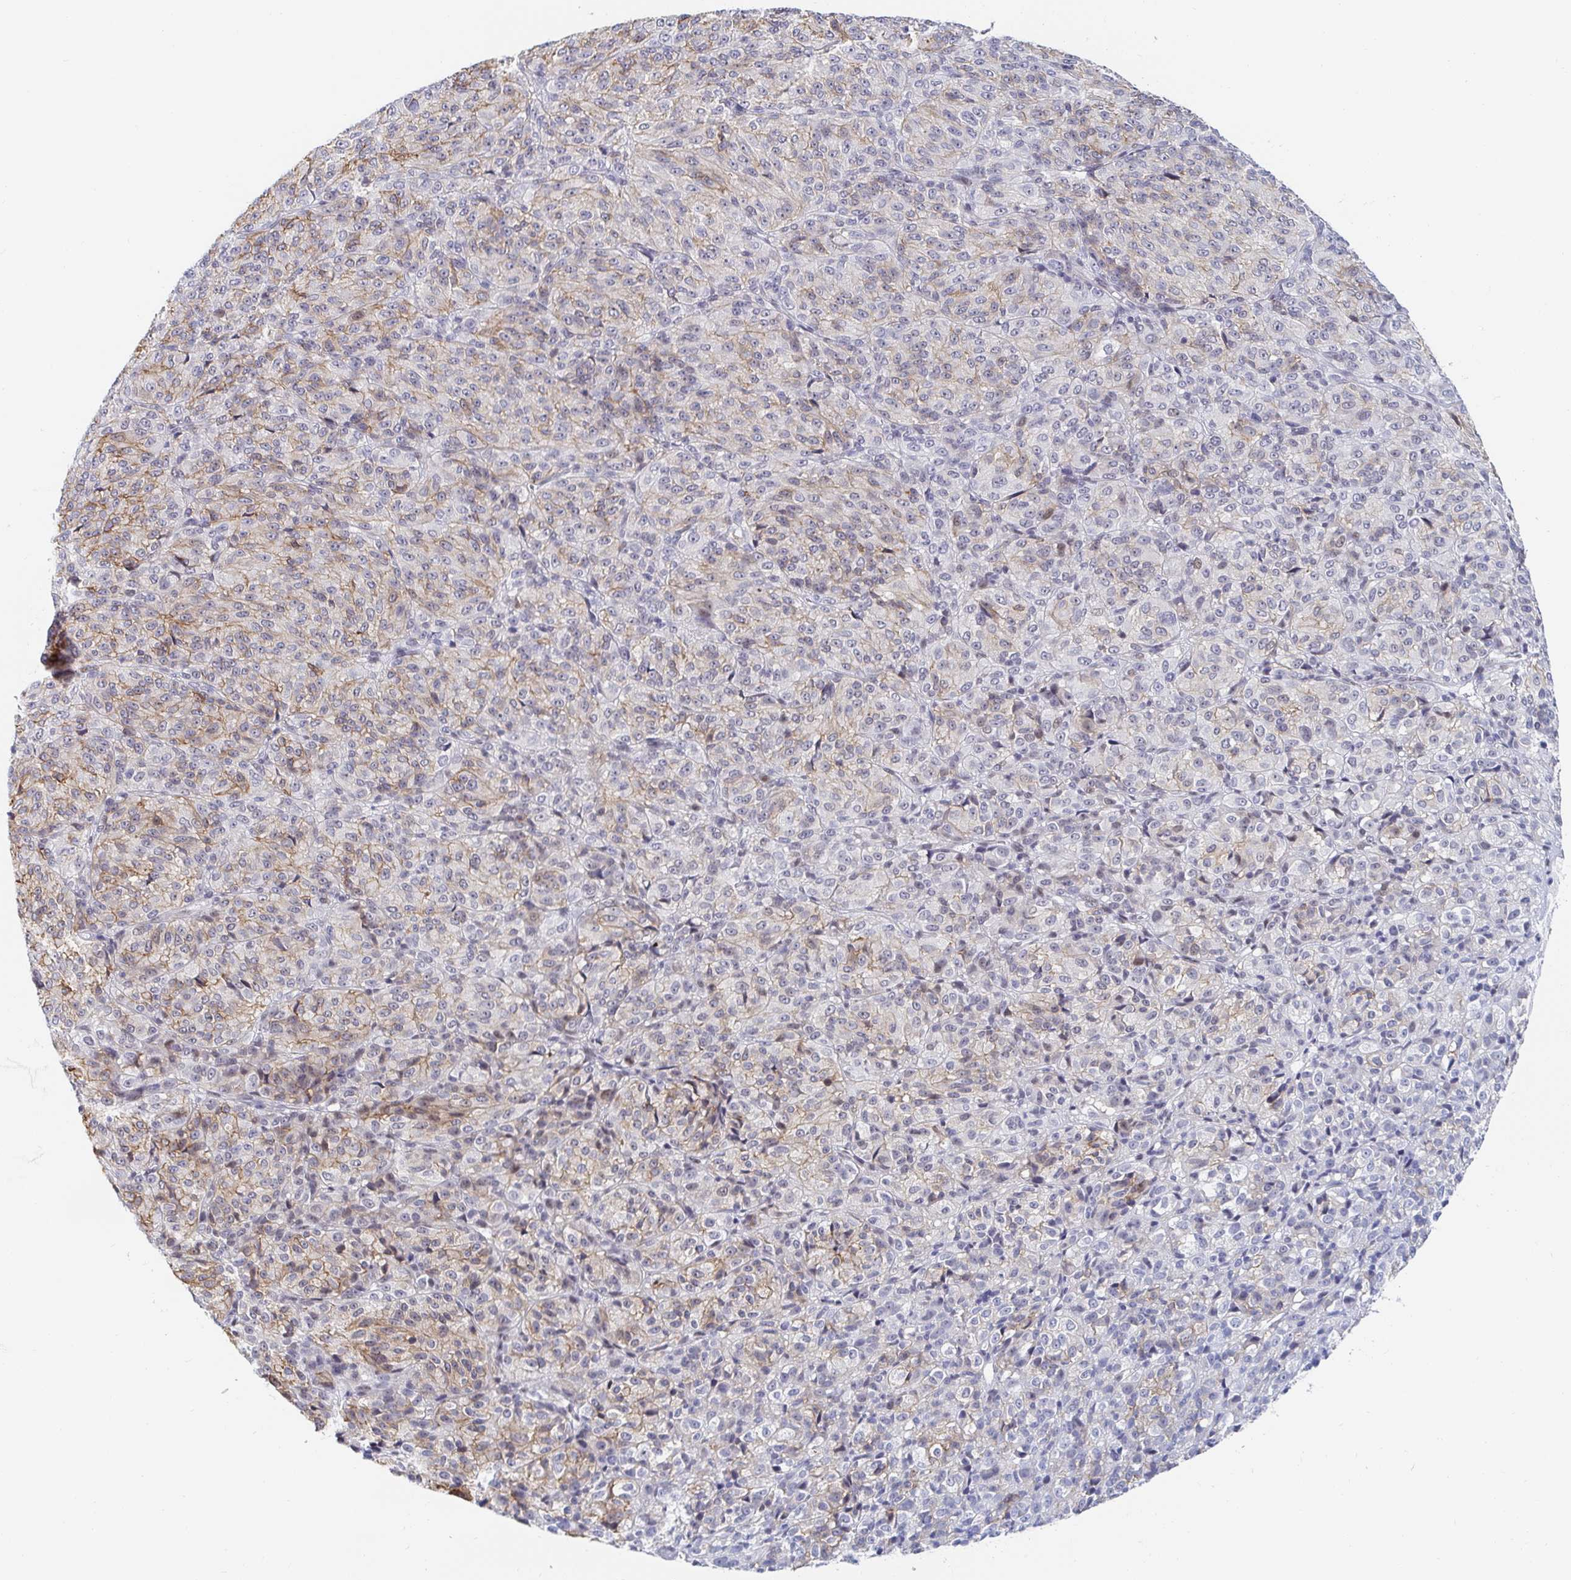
{"staining": {"intensity": "weak", "quantity": "25%-75%", "location": "cytoplasmic/membranous"}, "tissue": "melanoma", "cell_type": "Tumor cells", "image_type": "cancer", "snomed": [{"axis": "morphology", "description": "Malignant melanoma, Metastatic site"}, {"axis": "topography", "description": "Brain"}], "caption": "Melanoma tissue demonstrates weak cytoplasmic/membranous expression in about 25%-75% of tumor cells, visualized by immunohistochemistry. (Brightfield microscopy of DAB IHC at high magnification).", "gene": "COL28A1", "patient": {"sex": "female", "age": 56}}